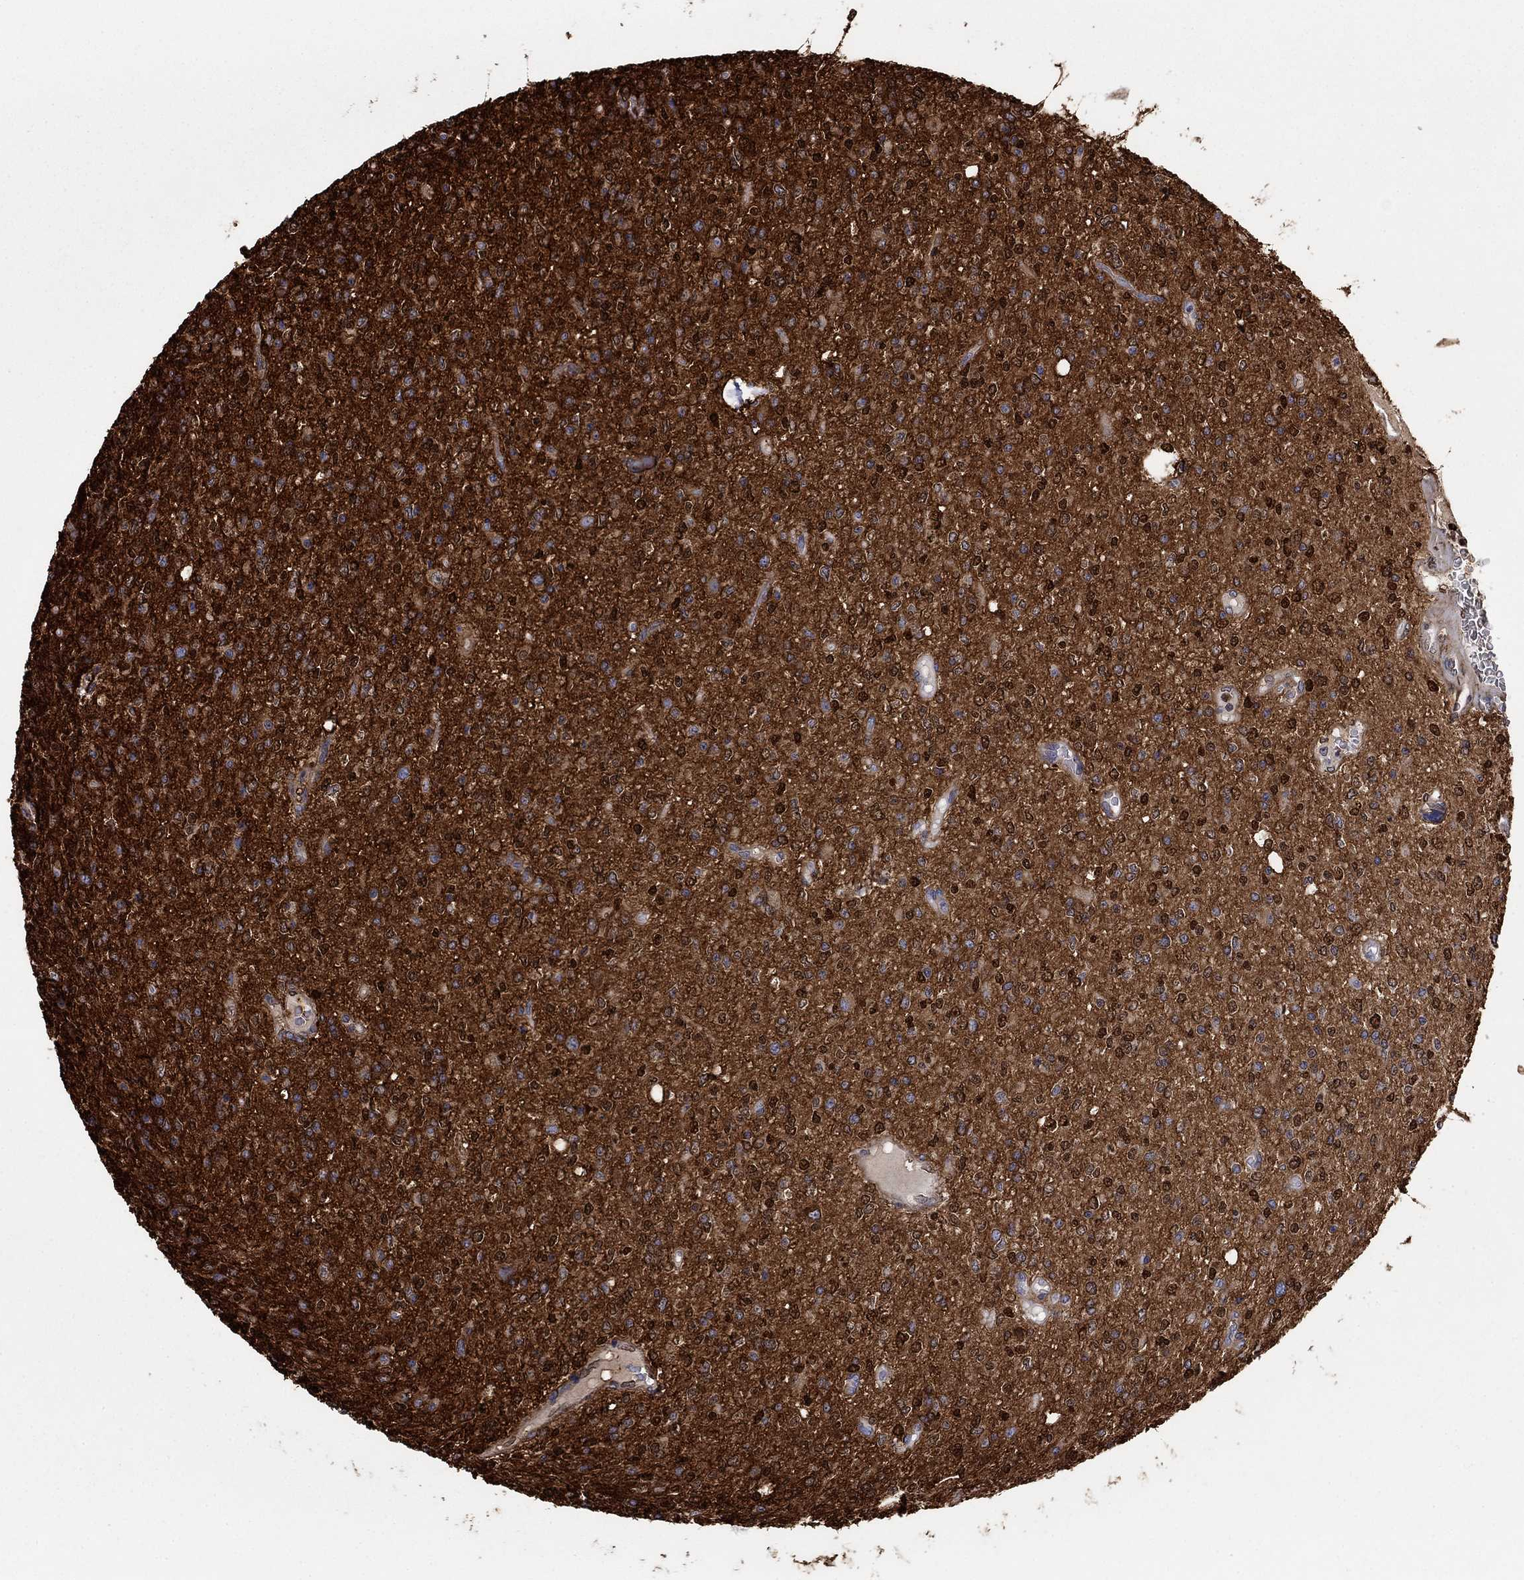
{"staining": {"intensity": "strong", "quantity": "<25%", "location": "nuclear"}, "tissue": "glioma", "cell_type": "Tumor cells", "image_type": "cancer", "snomed": [{"axis": "morphology", "description": "Glioma, malignant, Low grade"}, {"axis": "topography", "description": "Brain"}], "caption": "Immunohistochemistry (IHC) micrograph of human malignant low-grade glioma stained for a protein (brown), which reveals medium levels of strong nuclear expression in about <25% of tumor cells.", "gene": "PTPRZ1", "patient": {"sex": "male", "age": 67}}